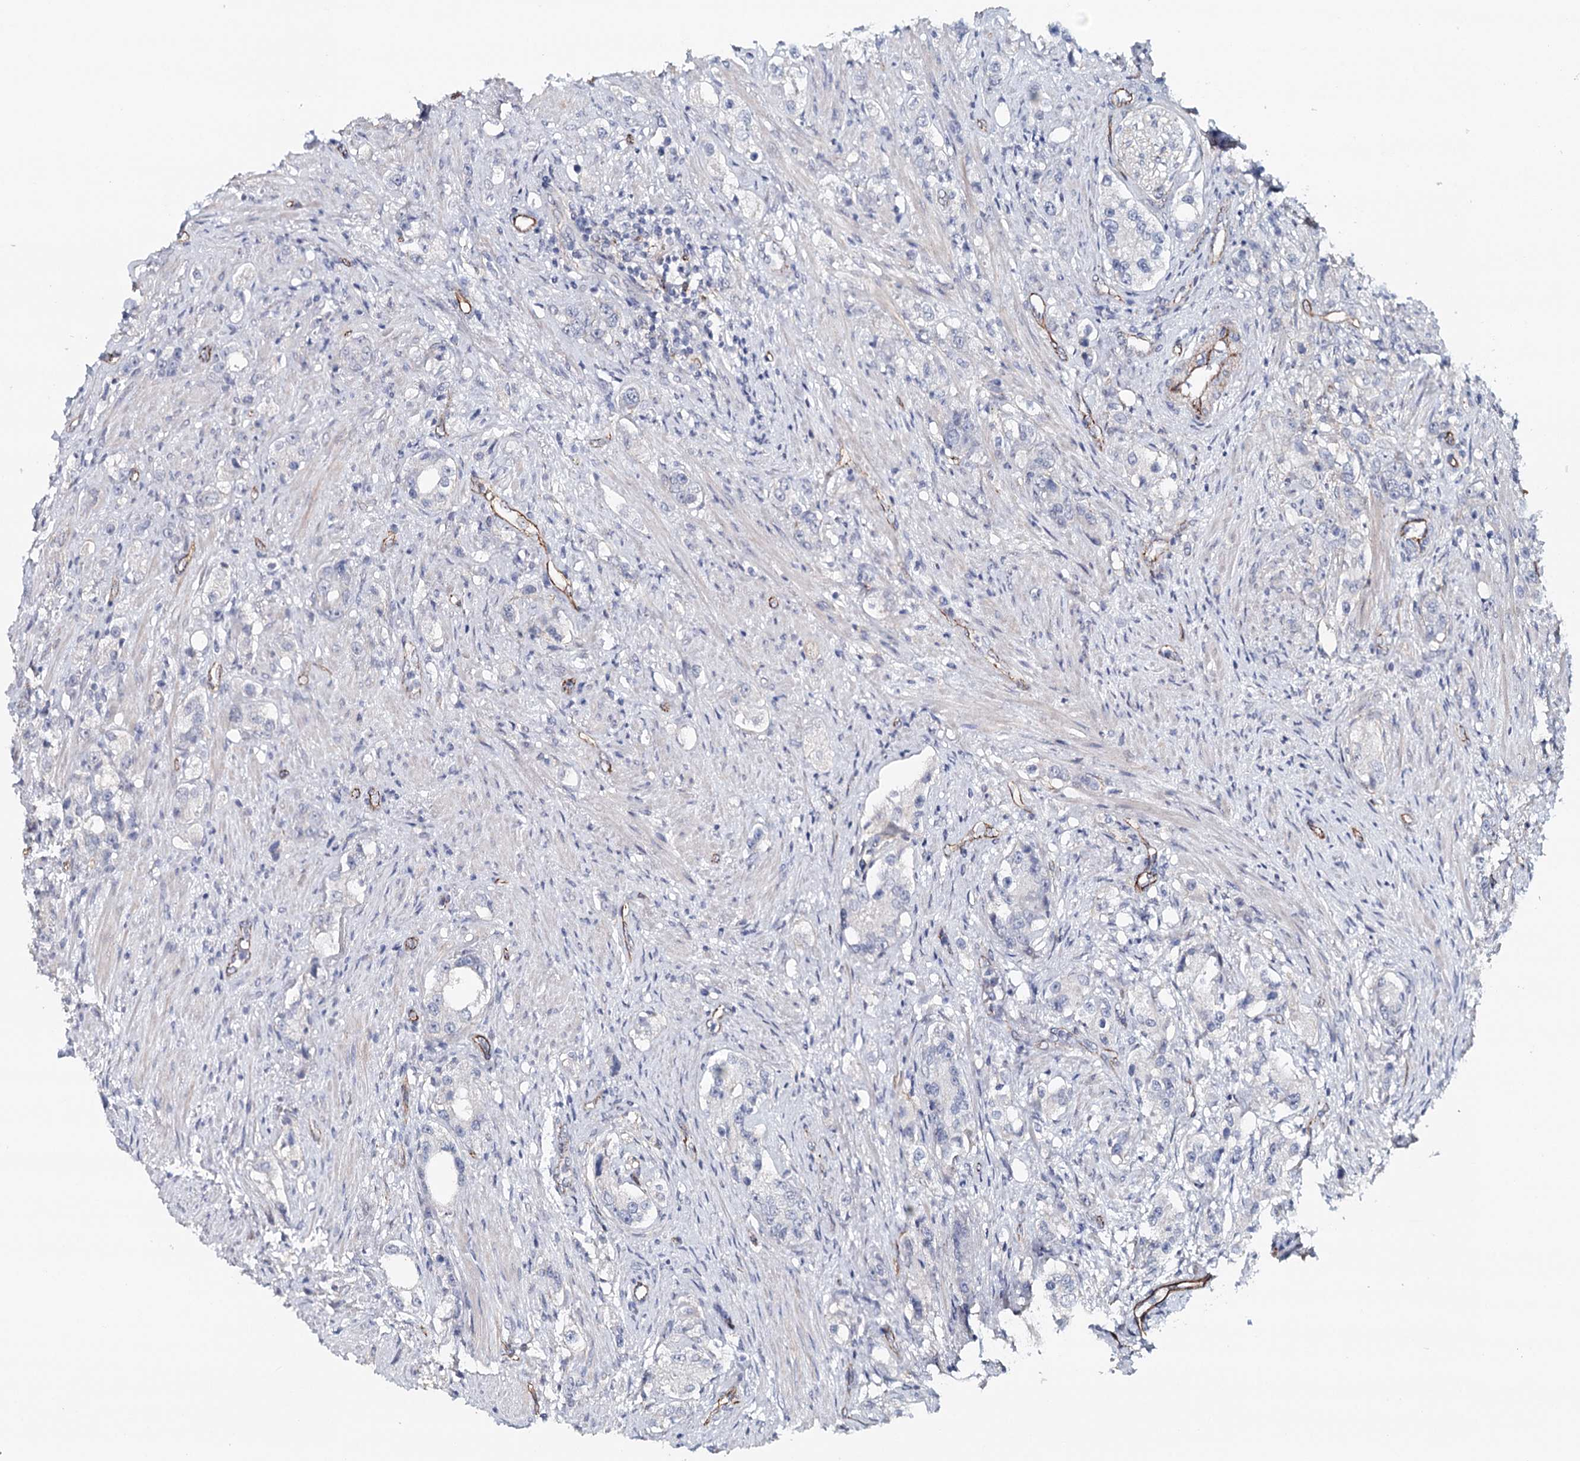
{"staining": {"intensity": "negative", "quantity": "none", "location": "none"}, "tissue": "prostate cancer", "cell_type": "Tumor cells", "image_type": "cancer", "snomed": [{"axis": "morphology", "description": "Adenocarcinoma, High grade"}, {"axis": "topography", "description": "Prostate"}], "caption": "Immunohistochemistry (IHC) photomicrograph of prostate cancer stained for a protein (brown), which reveals no expression in tumor cells.", "gene": "SYNPO", "patient": {"sex": "male", "age": 63}}